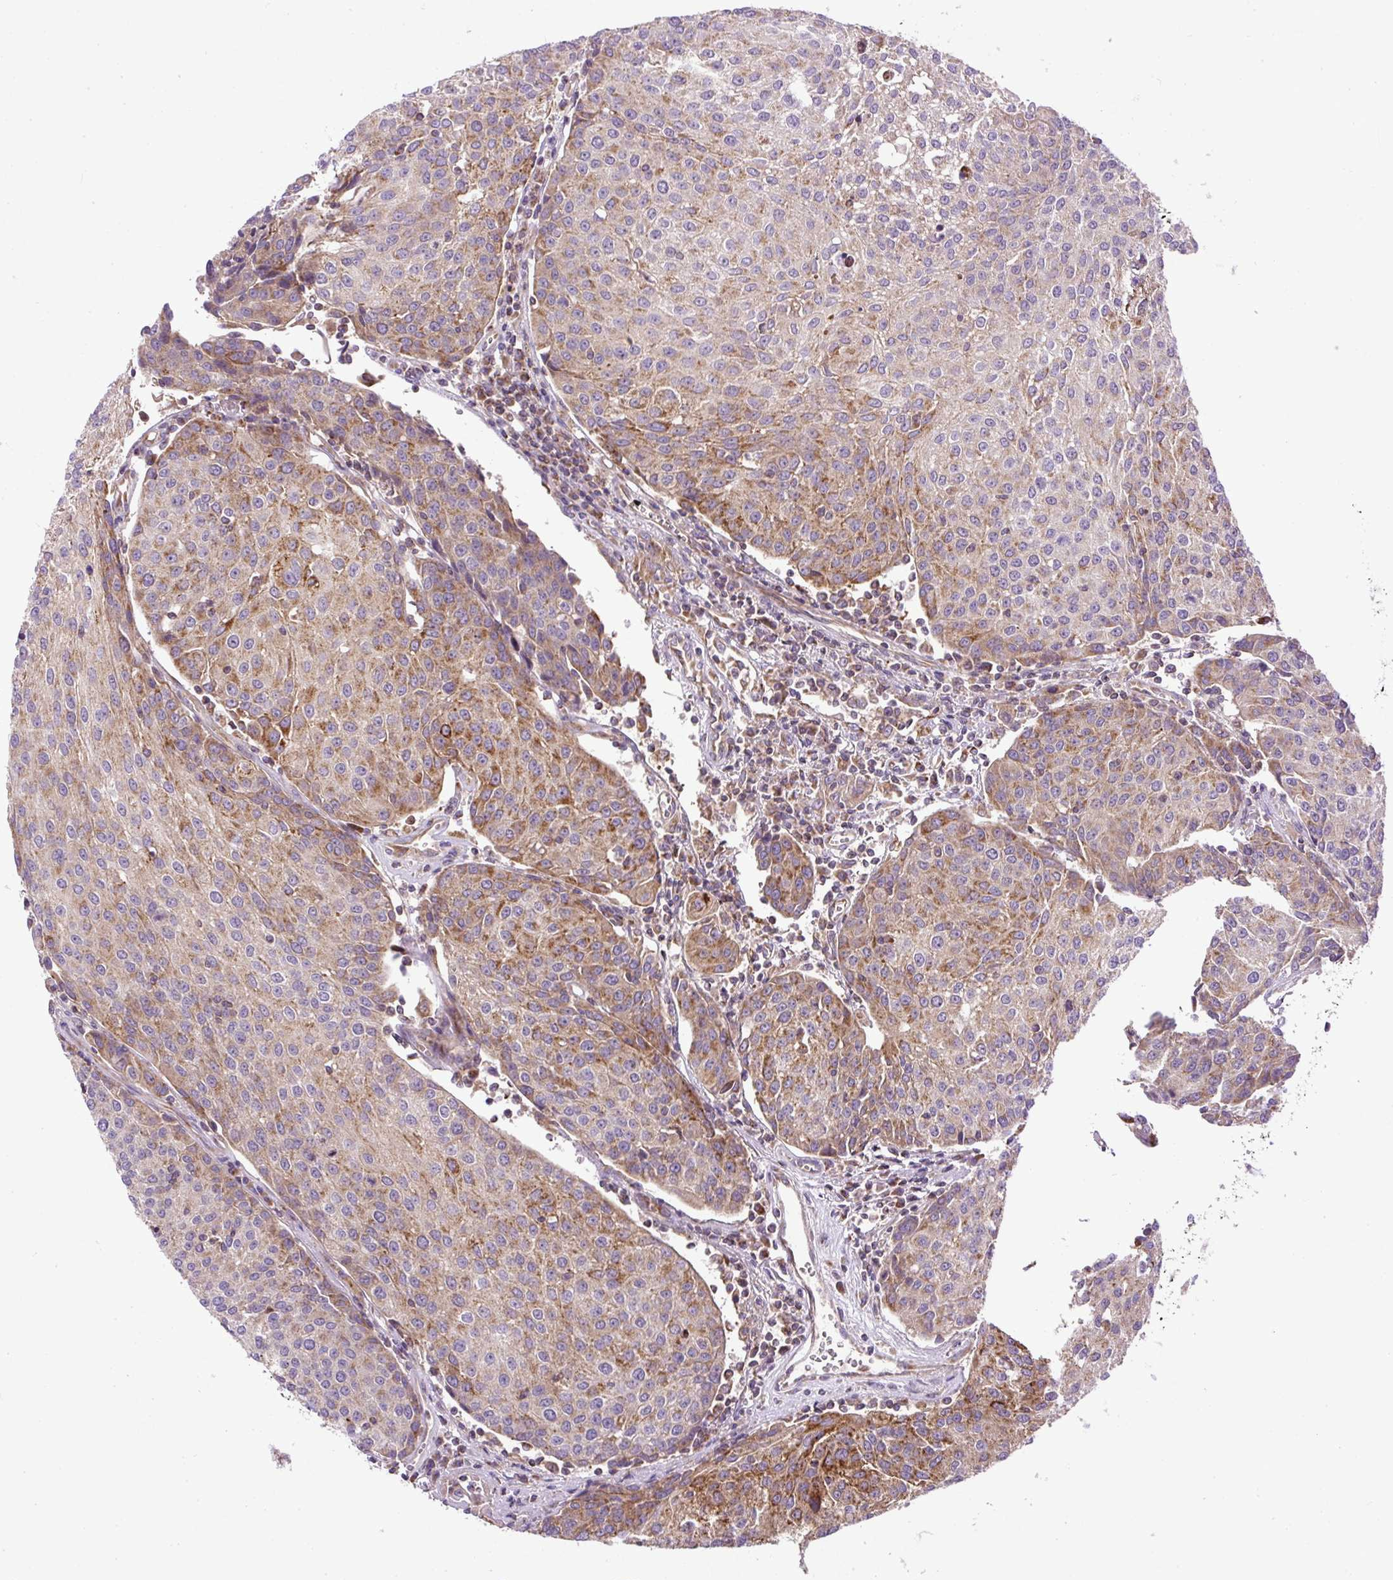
{"staining": {"intensity": "moderate", "quantity": "25%-75%", "location": "cytoplasmic/membranous"}, "tissue": "urothelial cancer", "cell_type": "Tumor cells", "image_type": "cancer", "snomed": [{"axis": "morphology", "description": "Urothelial carcinoma, High grade"}, {"axis": "topography", "description": "Urinary bladder"}], "caption": "IHC of human high-grade urothelial carcinoma displays medium levels of moderate cytoplasmic/membranous staining in about 25%-75% of tumor cells.", "gene": "ZNF547", "patient": {"sex": "female", "age": 85}}